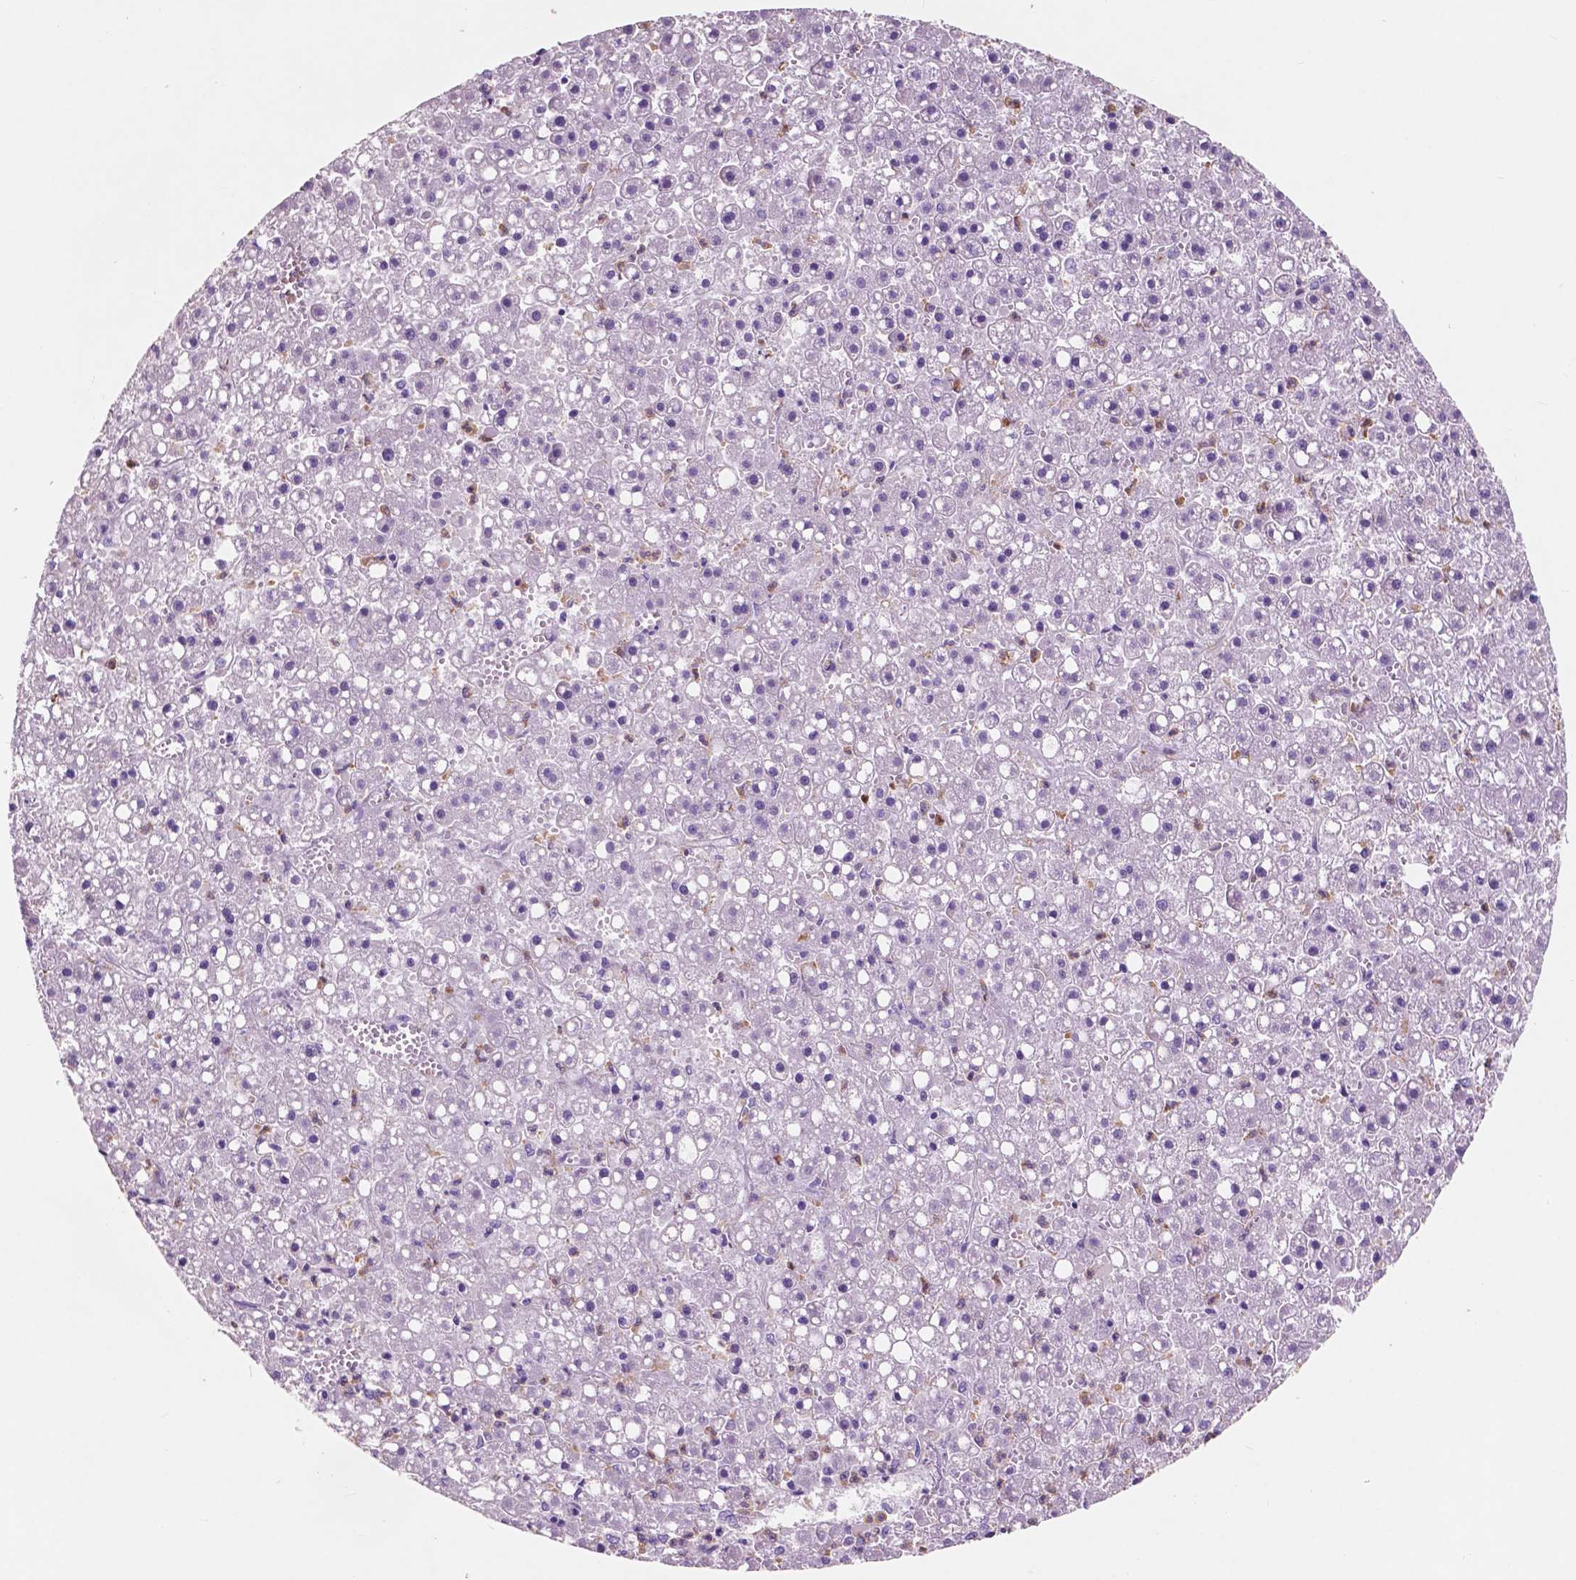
{"staining": {"intensity": "negative", "quantity": "none", "location": "none"}, "tissue": "liver cancer", "cell_type": "Tumor cells", "image_type": "cancer", "snomed": [{"axis": "morphology", "description": "Carcinoma, Hepatocellular, NOS"}, {"axis": "topography", "description": "Liver"}], "caption": "Immunohistochemistry micrograph of neoplastic tissue: human liver cancer stained with DAB (3,3'-diaminobenzidine) reveals no significant protein positivity in tumor cells.", "gene": "CUZD1", "patient": {"sex": "male", "age": 67}}